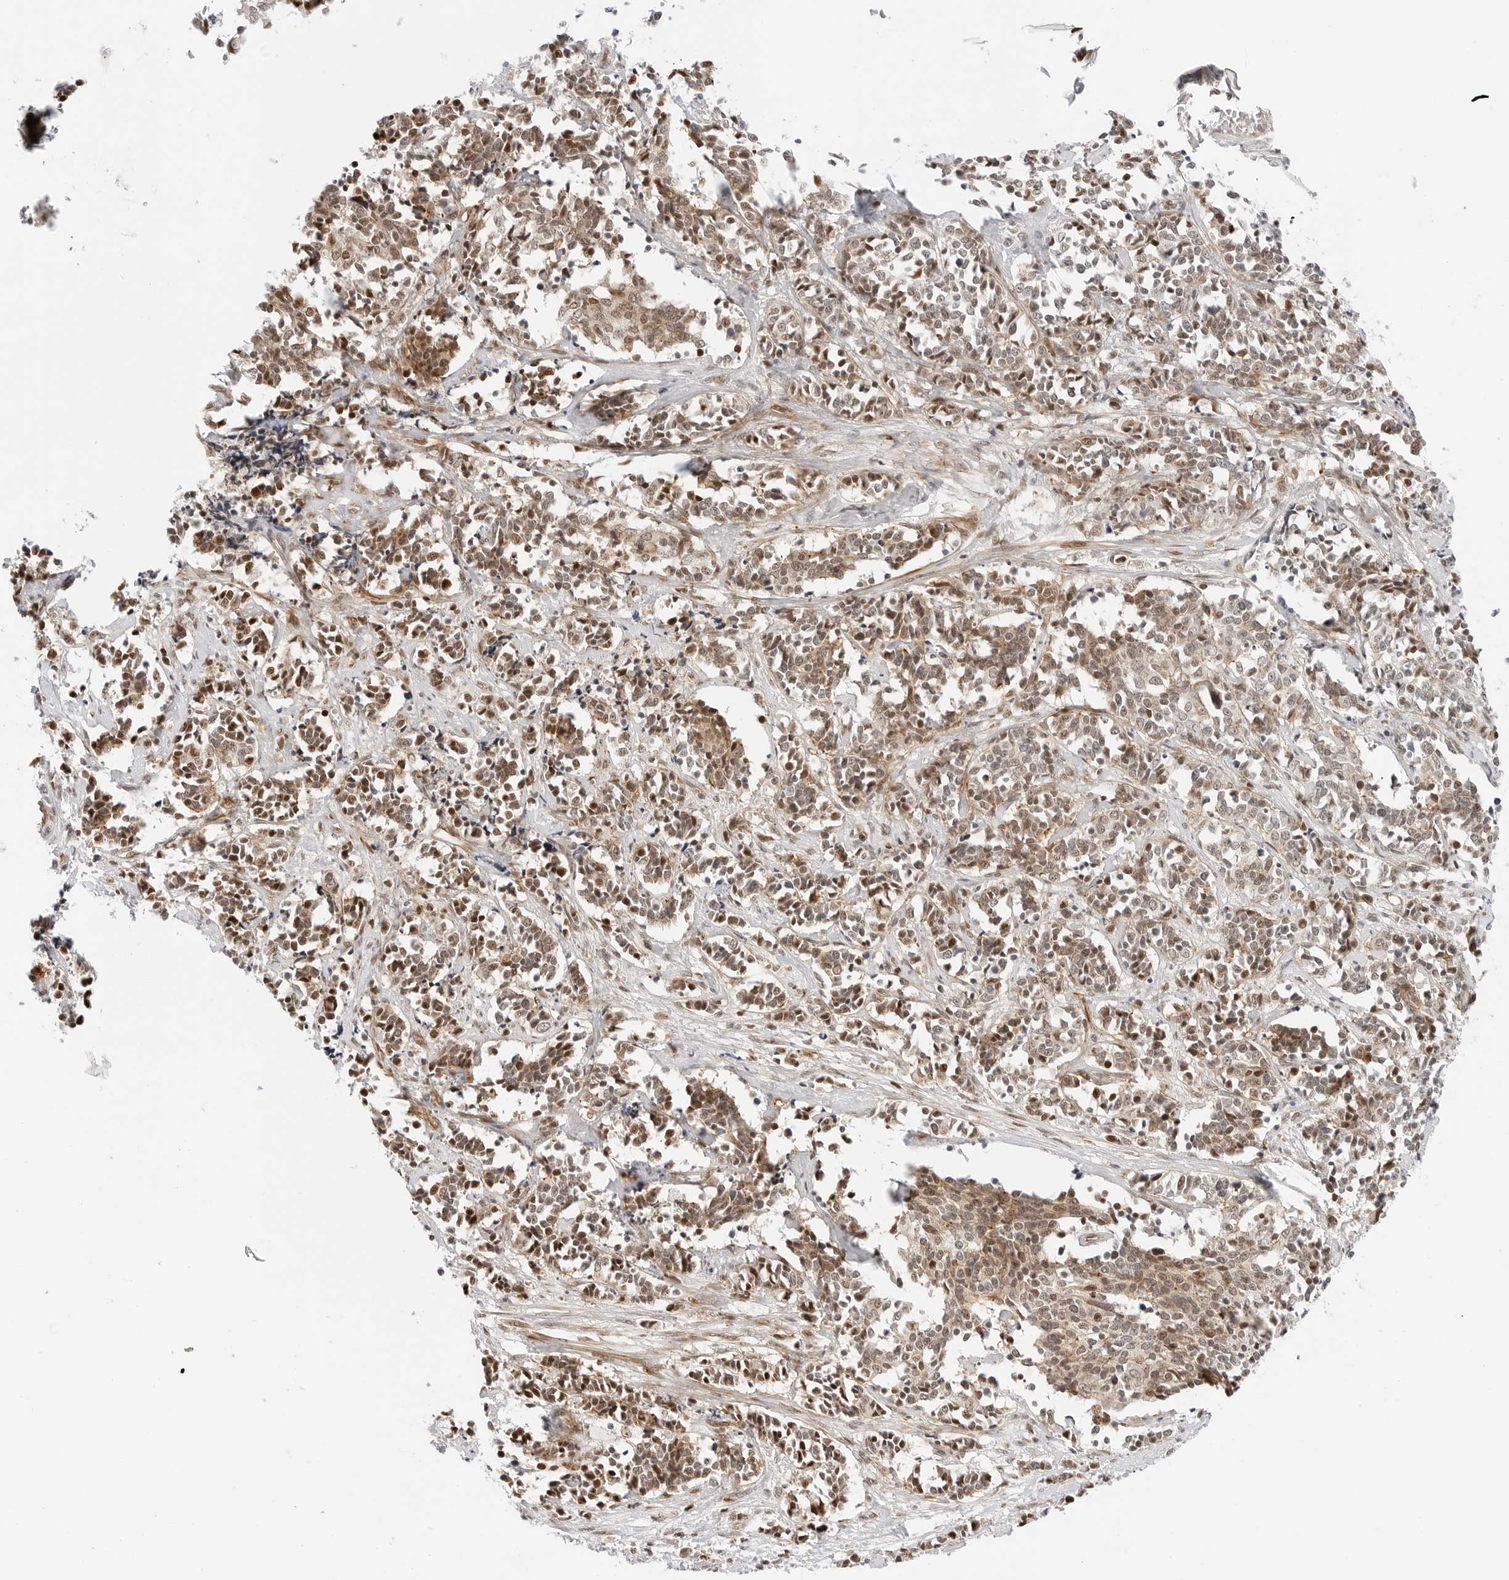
{"staining": {"intensity": "moderate", "quantity": ">75%", "location": "cytoplasmic/membranous,nuclear"}, "tissue": "cervical cancer", "cell_type": "Tumor cells", "image_type": "cancer", "snomed": [{"axis": "morphology", "description": "Normal tissue, NOS"}, {"axis": "morphology", "description": "Squamous cell carcinoma, NOS"}, {"axis": "topography", "description": "Cervix"}], "caption": "A histopathology image showing moderate cytoplasmic/membranous and nuclear expression in approximately >75% of tumor cells in cervical cancer, as visualized by brown immunohistochemical staining.", "gene": "ZNF613", "patient": {"sex": "female", "age": 35}}